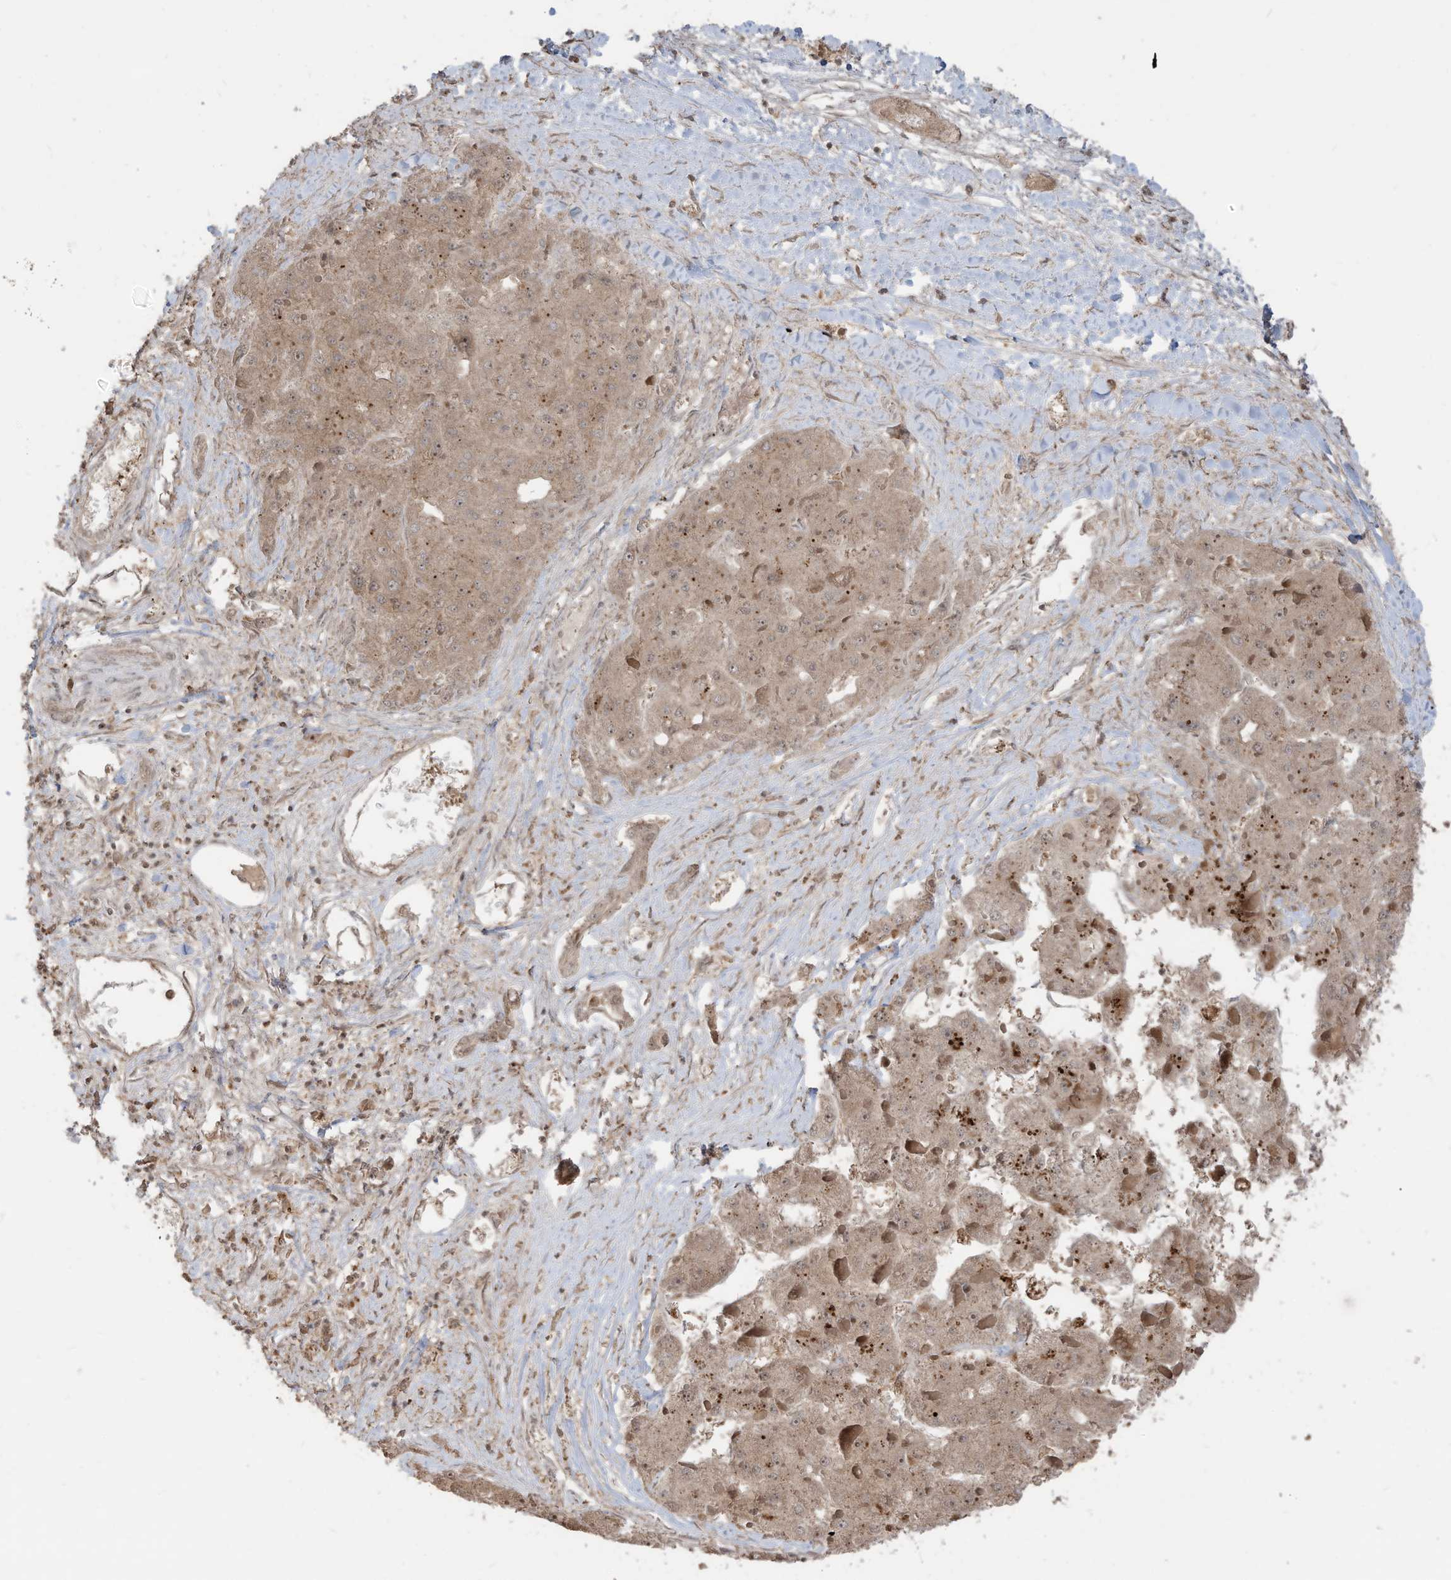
{"staining": {"intensity": "weak", "quantity": ">75%", "location": "cytoplasmic/membranous"}, "tissue": "liver cancer", "cell_type": "Tumor cells", "image_type": "cancer", "snomed": [{"axis": "morphology", "description": "Carcinoma, Hepatocellular, NOS"}, {"axis": "topography", "description": "Liver"}], "caption": "A photomicrograph of liver cancer (hepatocellular carcinoma) stained for a protein demonstrates weak cytoplasmic/membranous brown staining in tumor cells. (DAB (3,3'-diaminobenzidine) IHC, brown staining for protein, blue staining for nuclei).", "gene": "CARF", "patient": {"sex": "female", "age": 73}}